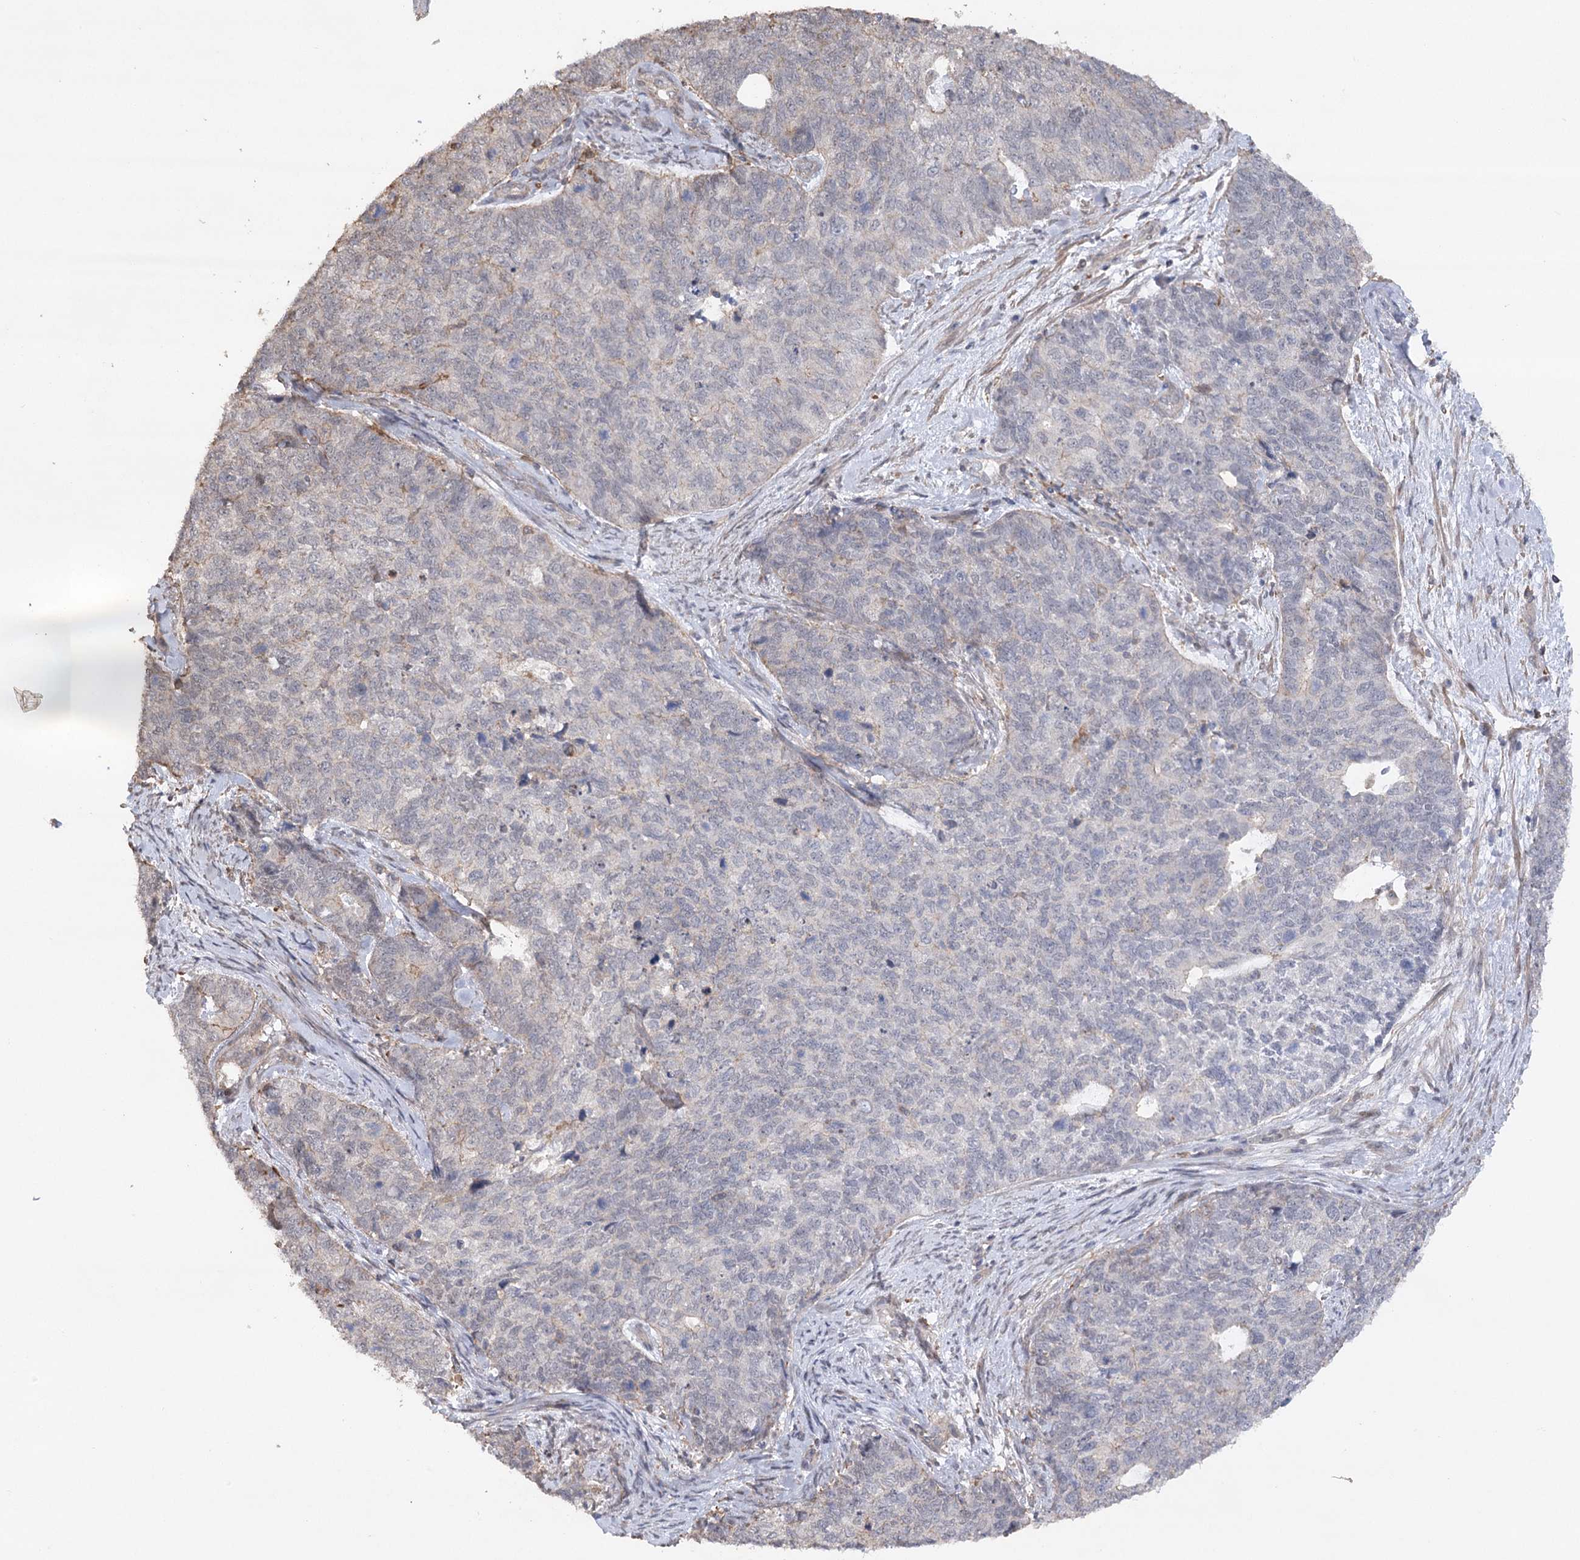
{"staining": {"intensity": "negative", "quantity": "none", "location": "none"}, "tissue": "cervical cancer", "cell_type": "Tumor cells", "image_type": "cancer", "snomed": [{"axis": "morphology", "description": "Squamous cell carcinoma, NOS"}, {"axis": "topography", "description": "Cervix"}], "caption": "A micrograph of human squamous cell carcinoma (cervical) is negative for staining in tumor cells.", "gene": "OBSL1", "patient": {"sex": "female", "age": 63}}